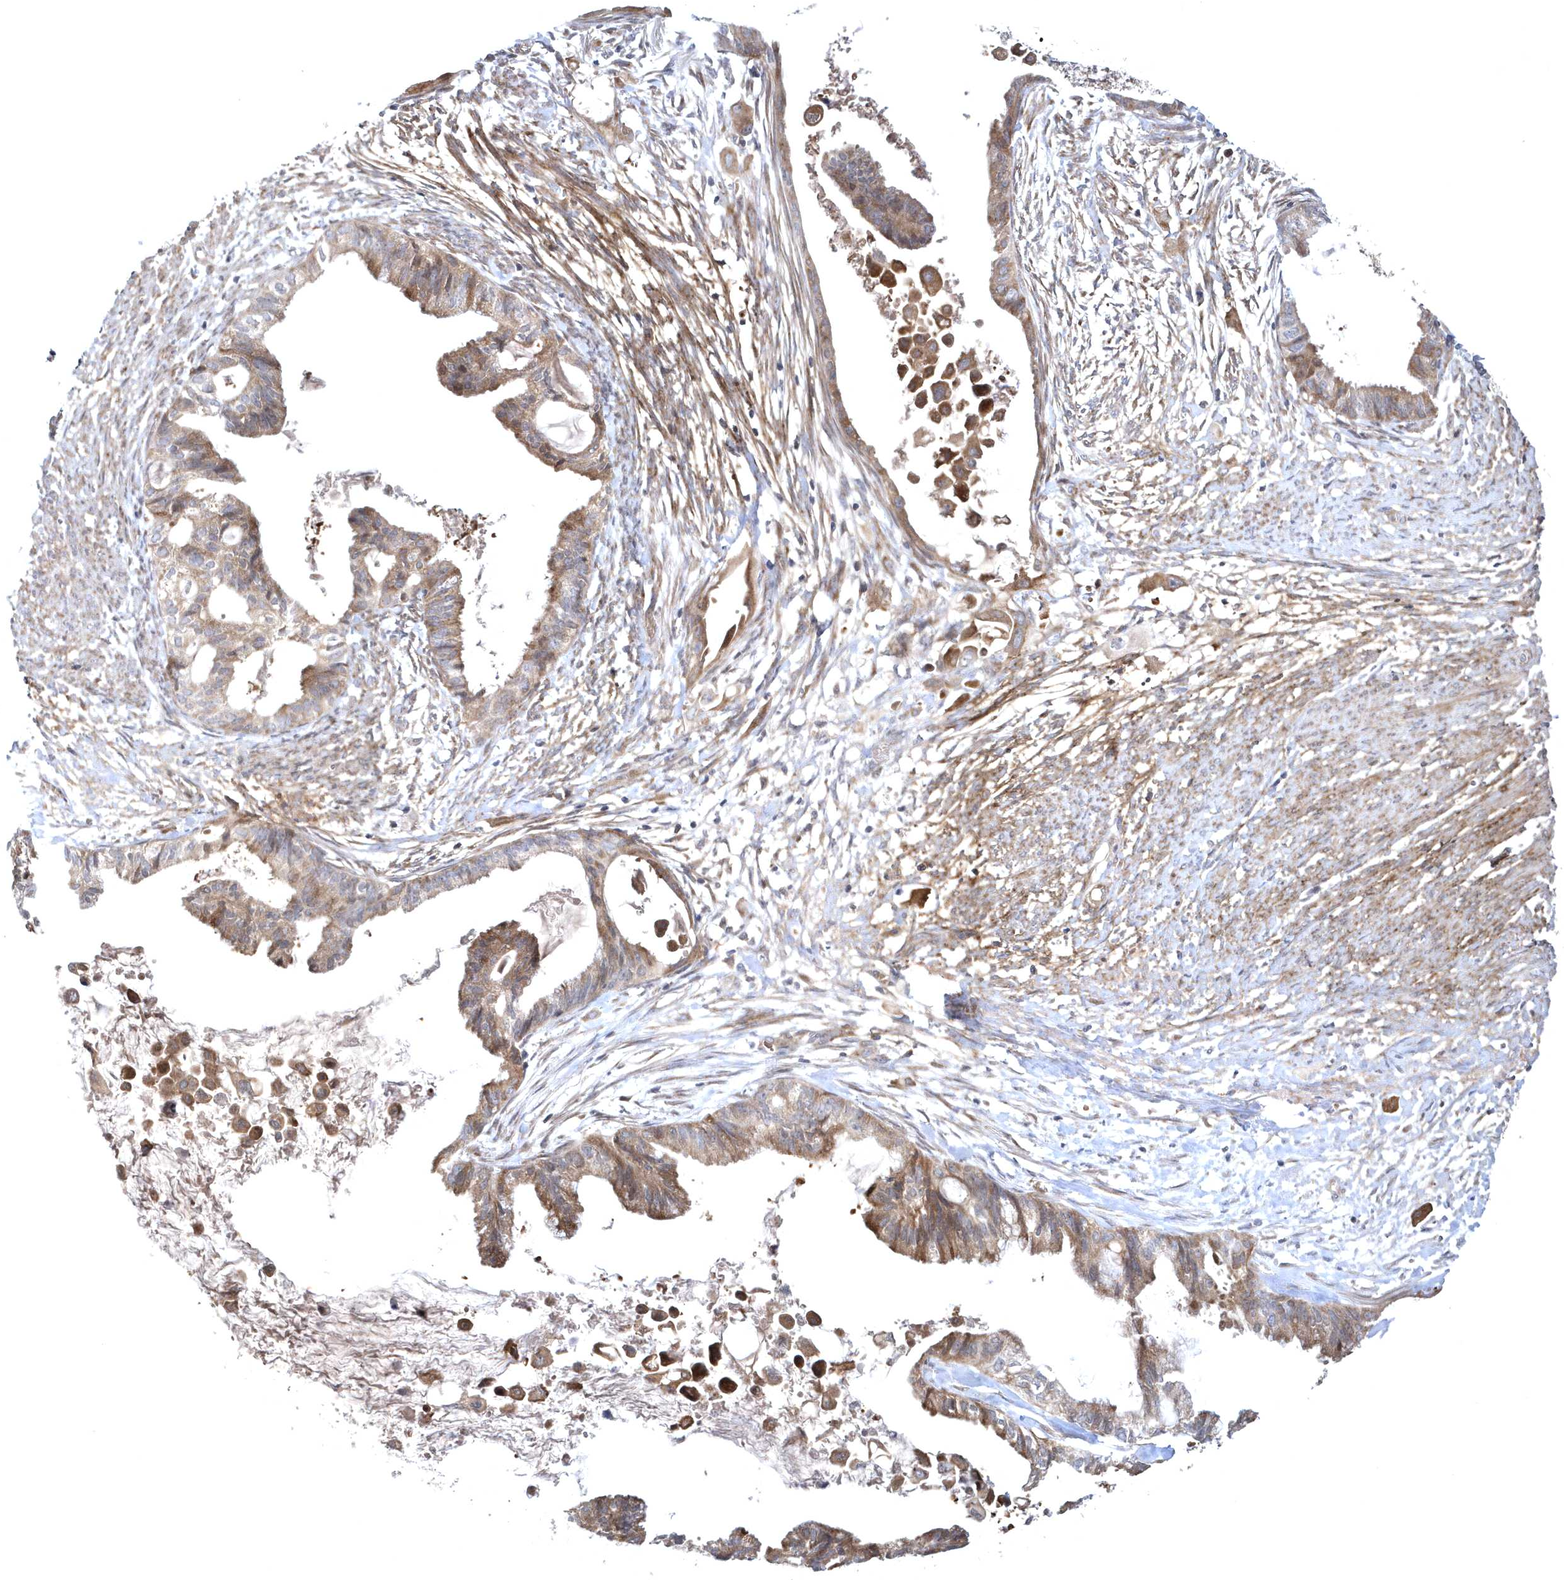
{"staining": {"intensity": "moderate", "quantity": ">75%", "location": "cytoplasmic/membranous"}, "tissue": "cervical cancer", "cell_type": "Tumor cells", "image_type": "cancer", "snomed": [{"axis": "morphology", "description": "Normal tissue, NOS"}, {"axis": "morphology", "description": "Adenocarcinoma, NOS"}, {"axis": "topography", "description": "Cervix"}, {"axis": "topography", "description": "Endometrium"}], "caption": "Protein staining by immunohistochemistry displays moderate cytoplasmic/membranous expression in about >75% of tumor cells in cervical cancer (adenocarcinoma).", "gene": "HMGCS1", "patient": {"sex": "female", "age": 86}}